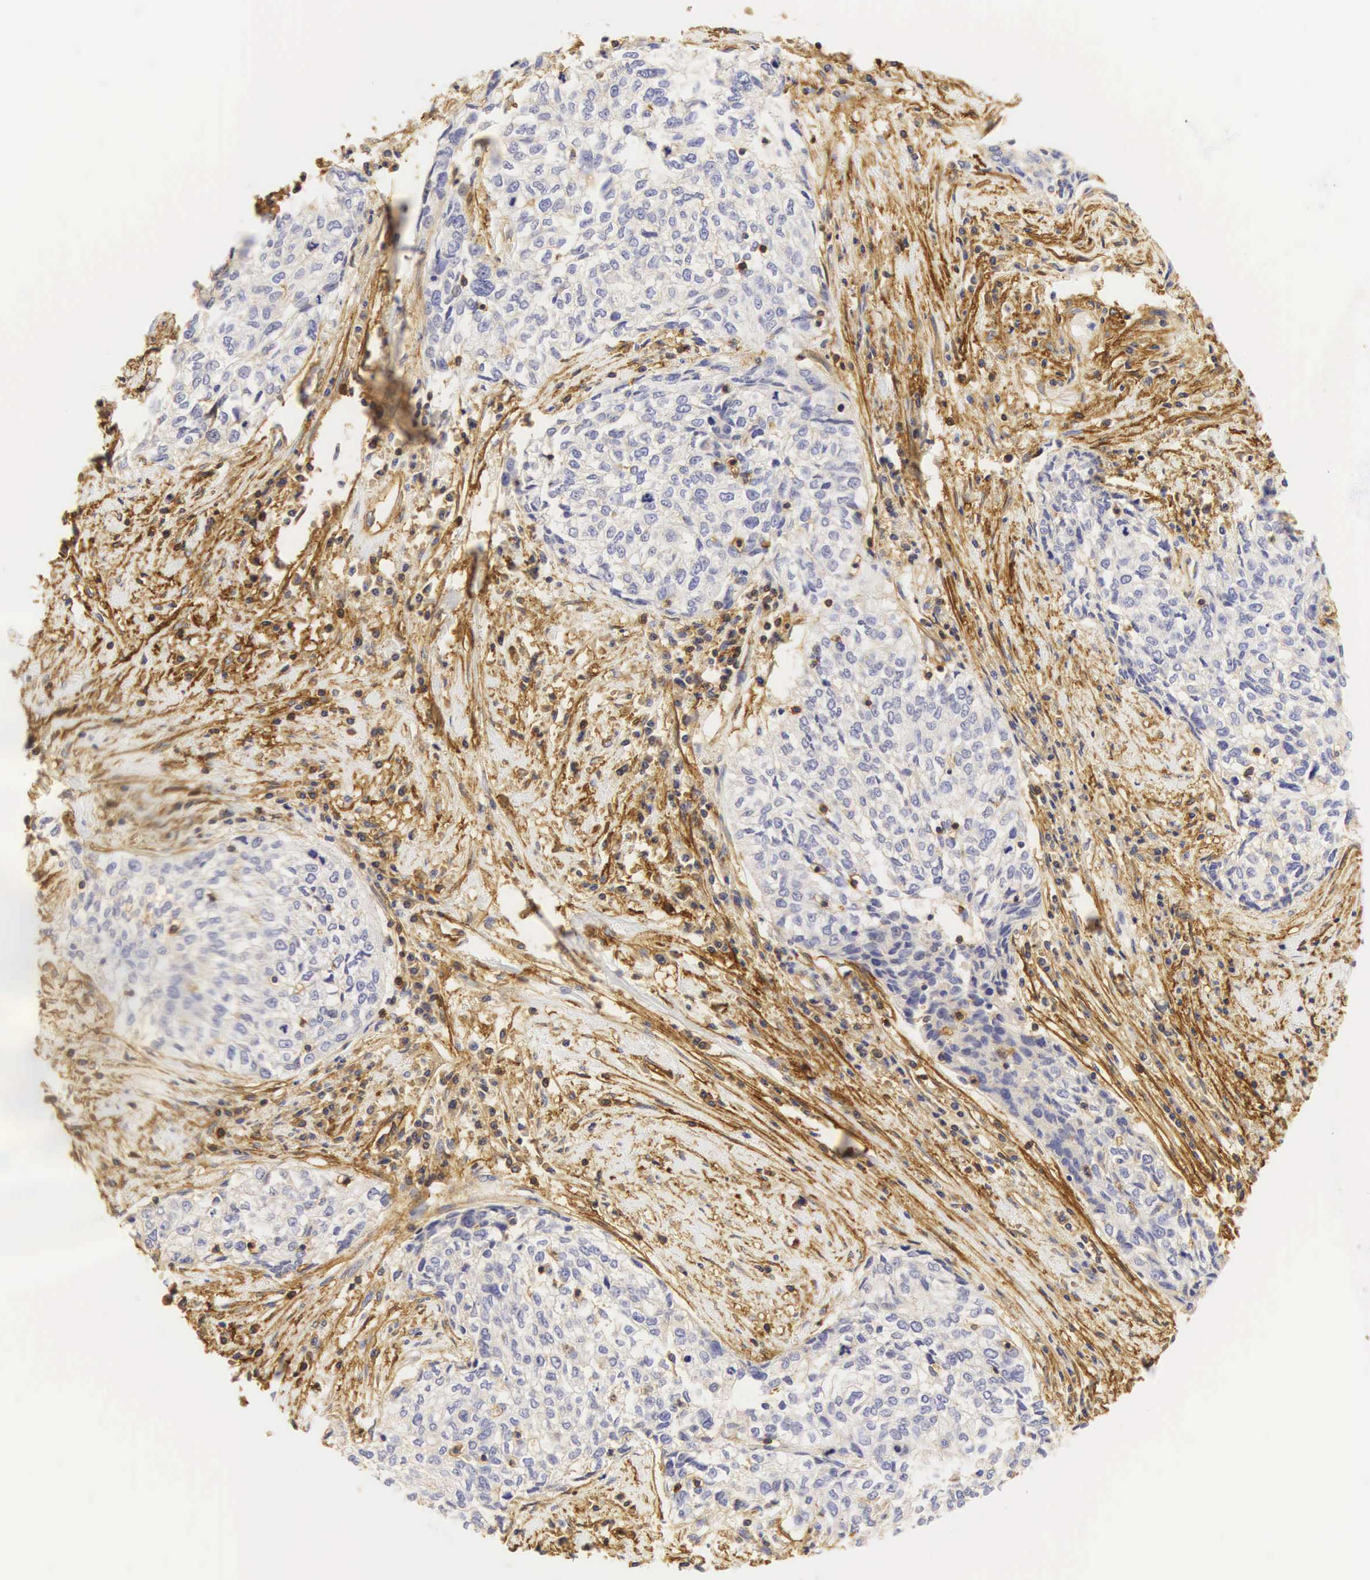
{"staining": {"intensity": "weak", "quantity": "<25%", "location": "cytoplasmic/membranous"}, "tissue": "cervical cancer", "cell_type": "Tumor cells", "image_type": "cancer", "snomed": [{"axis": "morphology", "description": "Squamous cell carcinoma, NOS"}, {"axis": "topography", "description": "Cervix"}], "caption": "Immunohistochemistry histopathology image of cervical cancer (squamous cell carcinoma) stained for a protein (brown), which shows no positivity in tumor cells.", "gene": "CD99", "patient": {"sex": "female", "age": 57}}